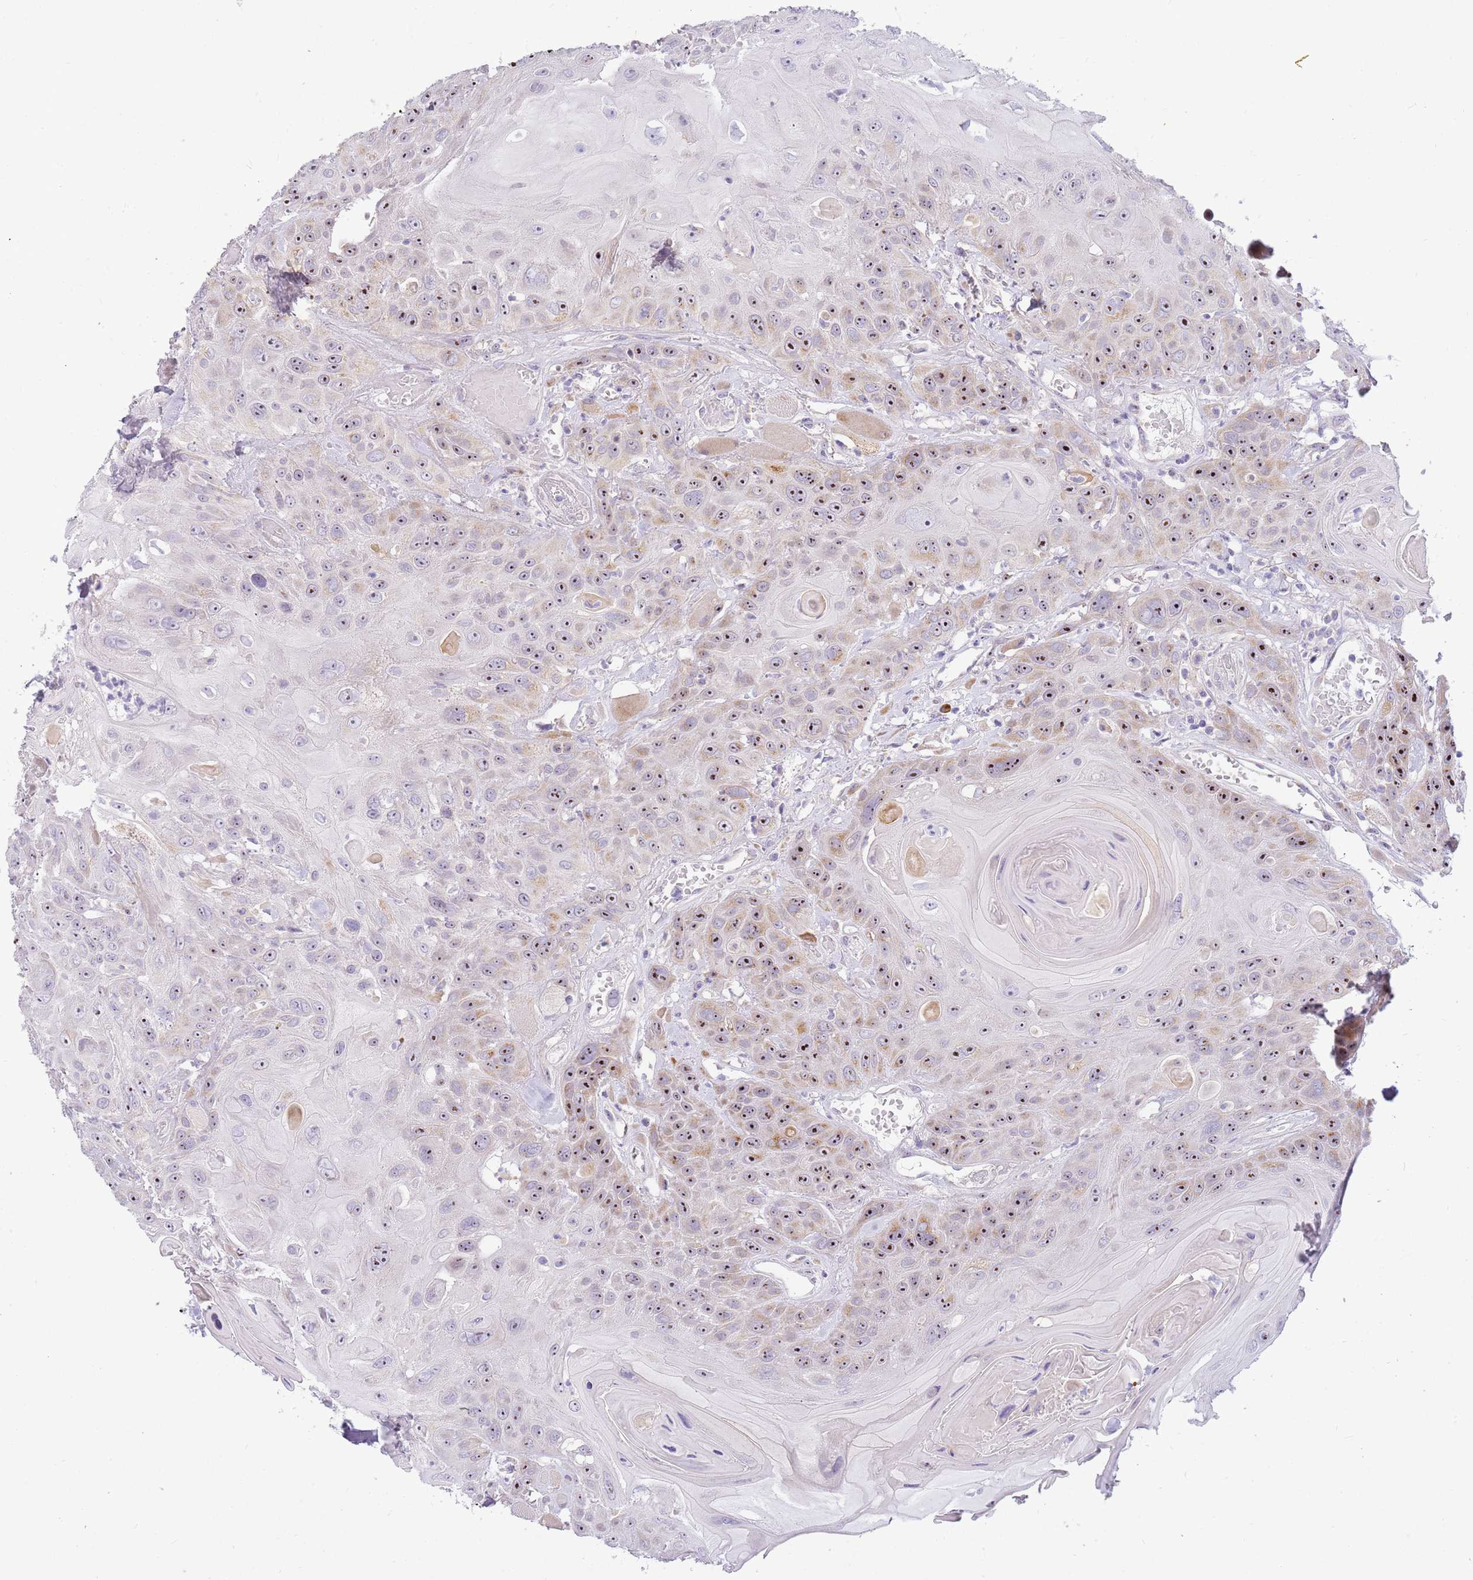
{"staining": {"intensity": "moderate", "quantity": ">75%", "location": "nuclear"}, "tissue": "head and neck cancer", "cell_type": "Tumor cells", "image_type": "cancer", "snomed": [{"axis": "morphology", "description": "Squamous cell carcinoma, NOS"}, {"axis": "topography", "description": "Head-Neck"}], "caption": "Immunohistochemical staining of head and neck cancer (squamous cell carcinoma) demonstrates medium levels of moderate nuclear protein staining in about >75% of tumor cells.", "gene": "DNAJA3", "patient": {"sex": "female", "age": 59}}